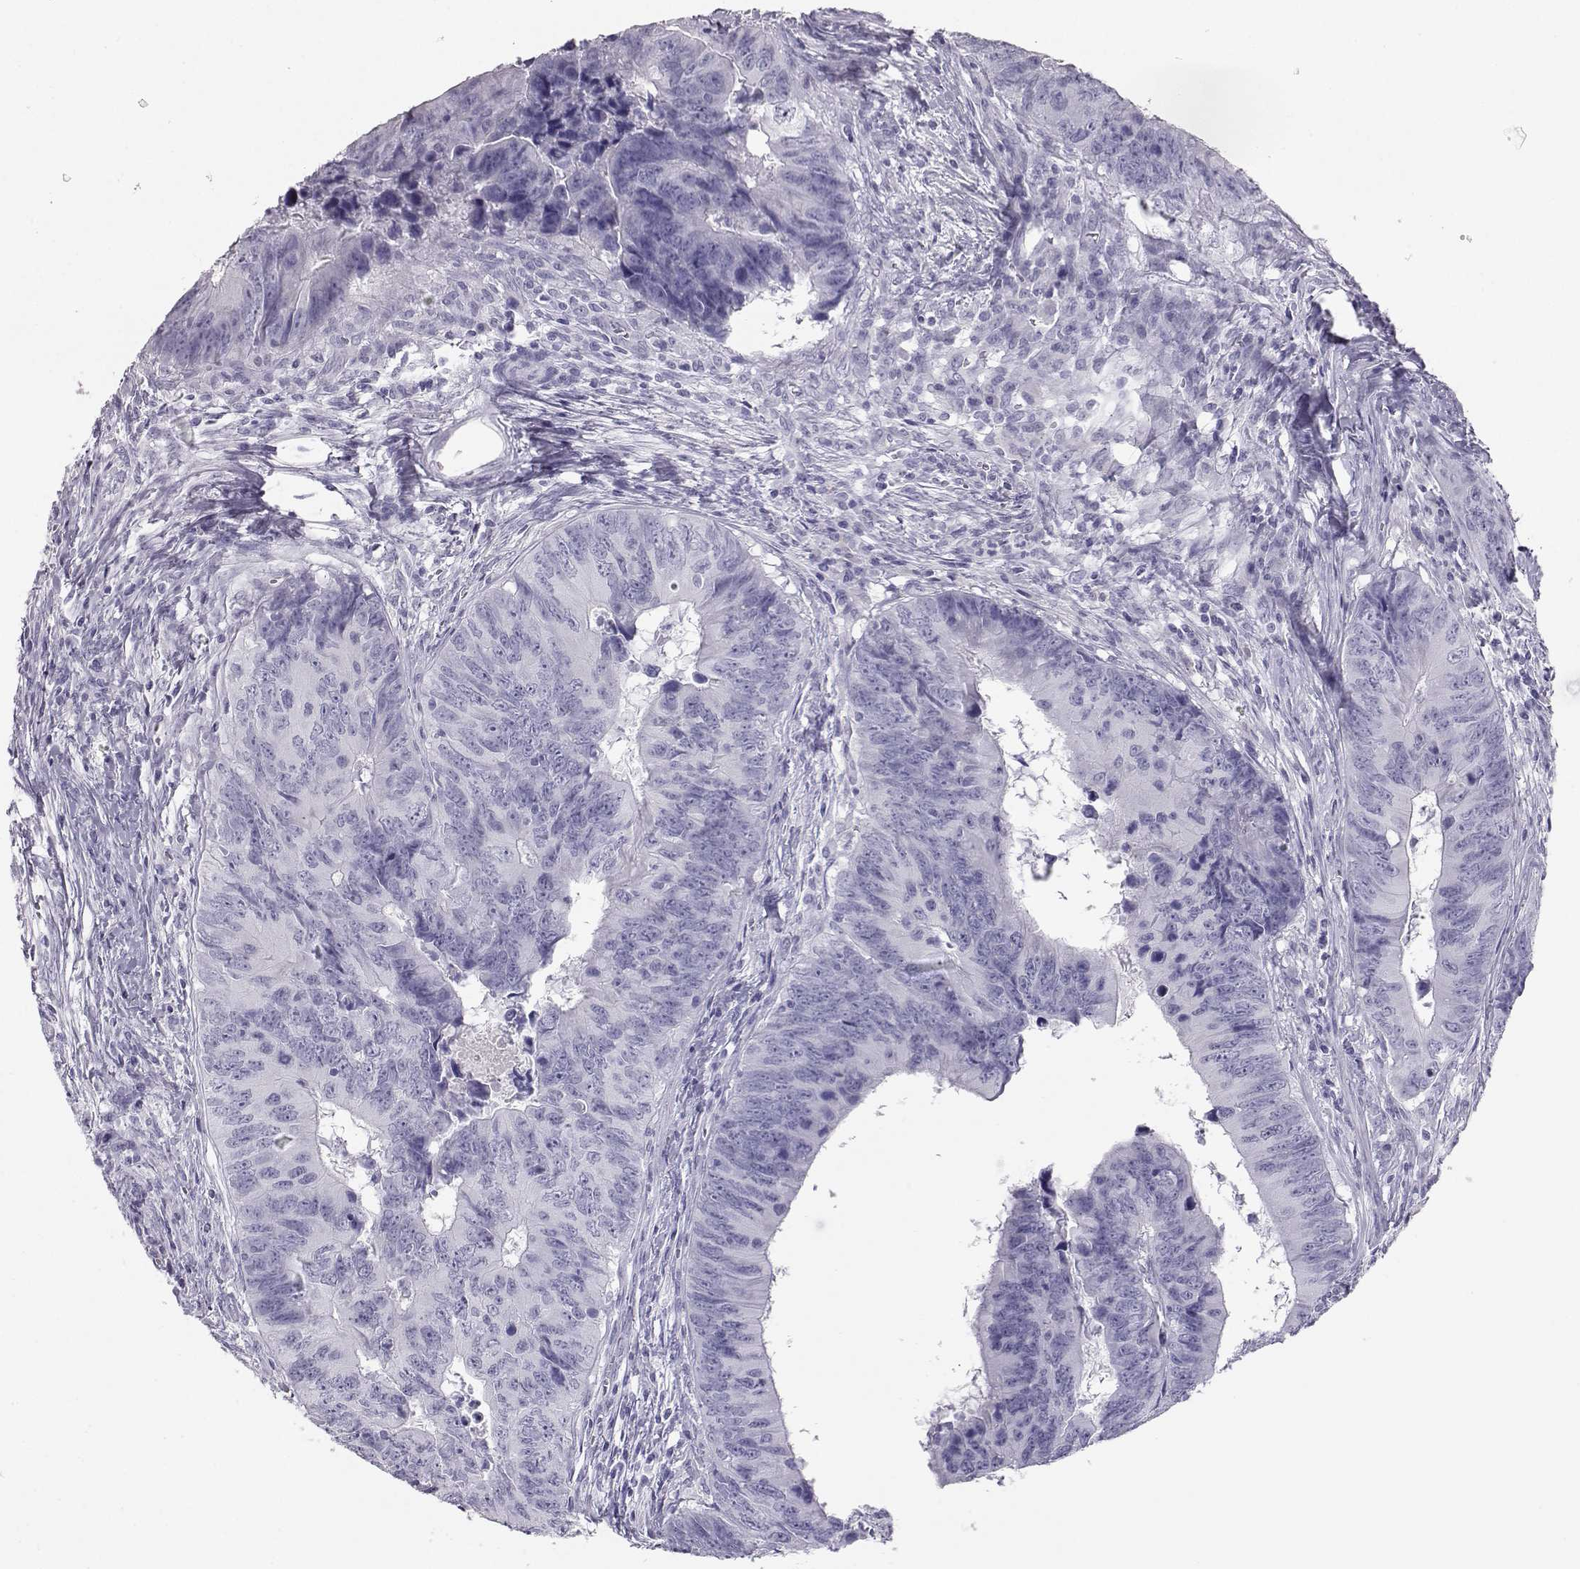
{"staining": {"intensity": "negative", "quantity": "none", "location": "none"}, "tissue": "colorectal cancer", "cell_type": "Tumor cells", "image_type": "cancer", "snomed": [{"axis": "morphology", "description": "Adenocarcinoma, NOS"}, {"axis": "topography", "description": "Colon"}], "caption": "The image exhibits no significant staining in tumor cells of colorectal adenocarcinoma.", "gene": "ITLN2", "patient": {"sex": "female", "age": 82}}